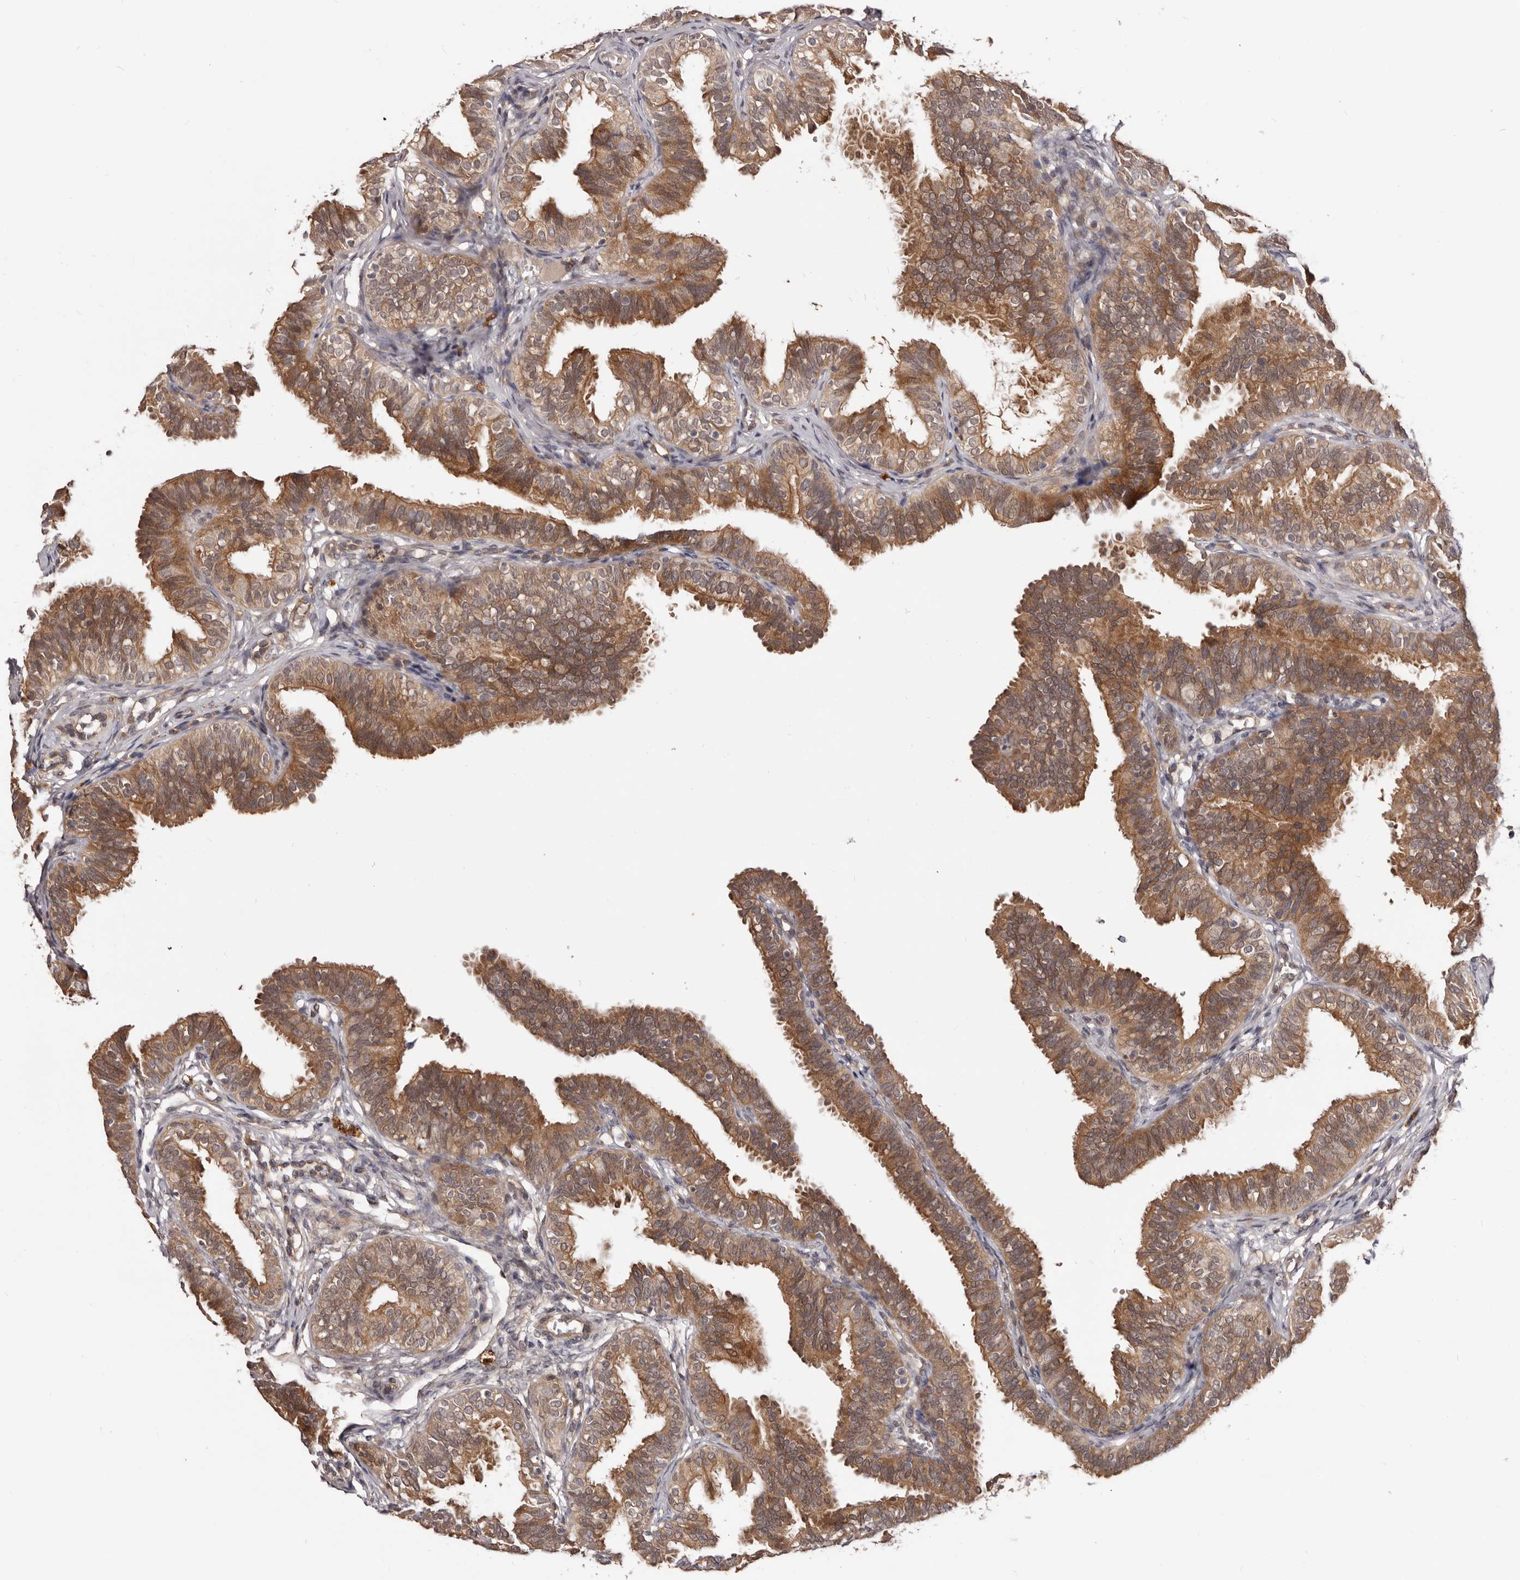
{"staining": {"intensity": "moderate", "quantity": ">75%", "location": "cytoplasmic/membranous"}, "tissue": "fallopian tube", "cell_type": "Glandular cells", "image_type": "normal", "snomed": [{"axis": "morphology", "description": "Normal tissue, NOS"}, {"axis": "topography", "description": "Fallopian tube"}], "caption": "The micrograph shows staining of unremarkable fallopian tube, revealing moderate cytoplasmic/membranous protein staining (brown color) within glandular cells.", "gene": "MDP1", "patient": {"sex": "female", "age": 35}}